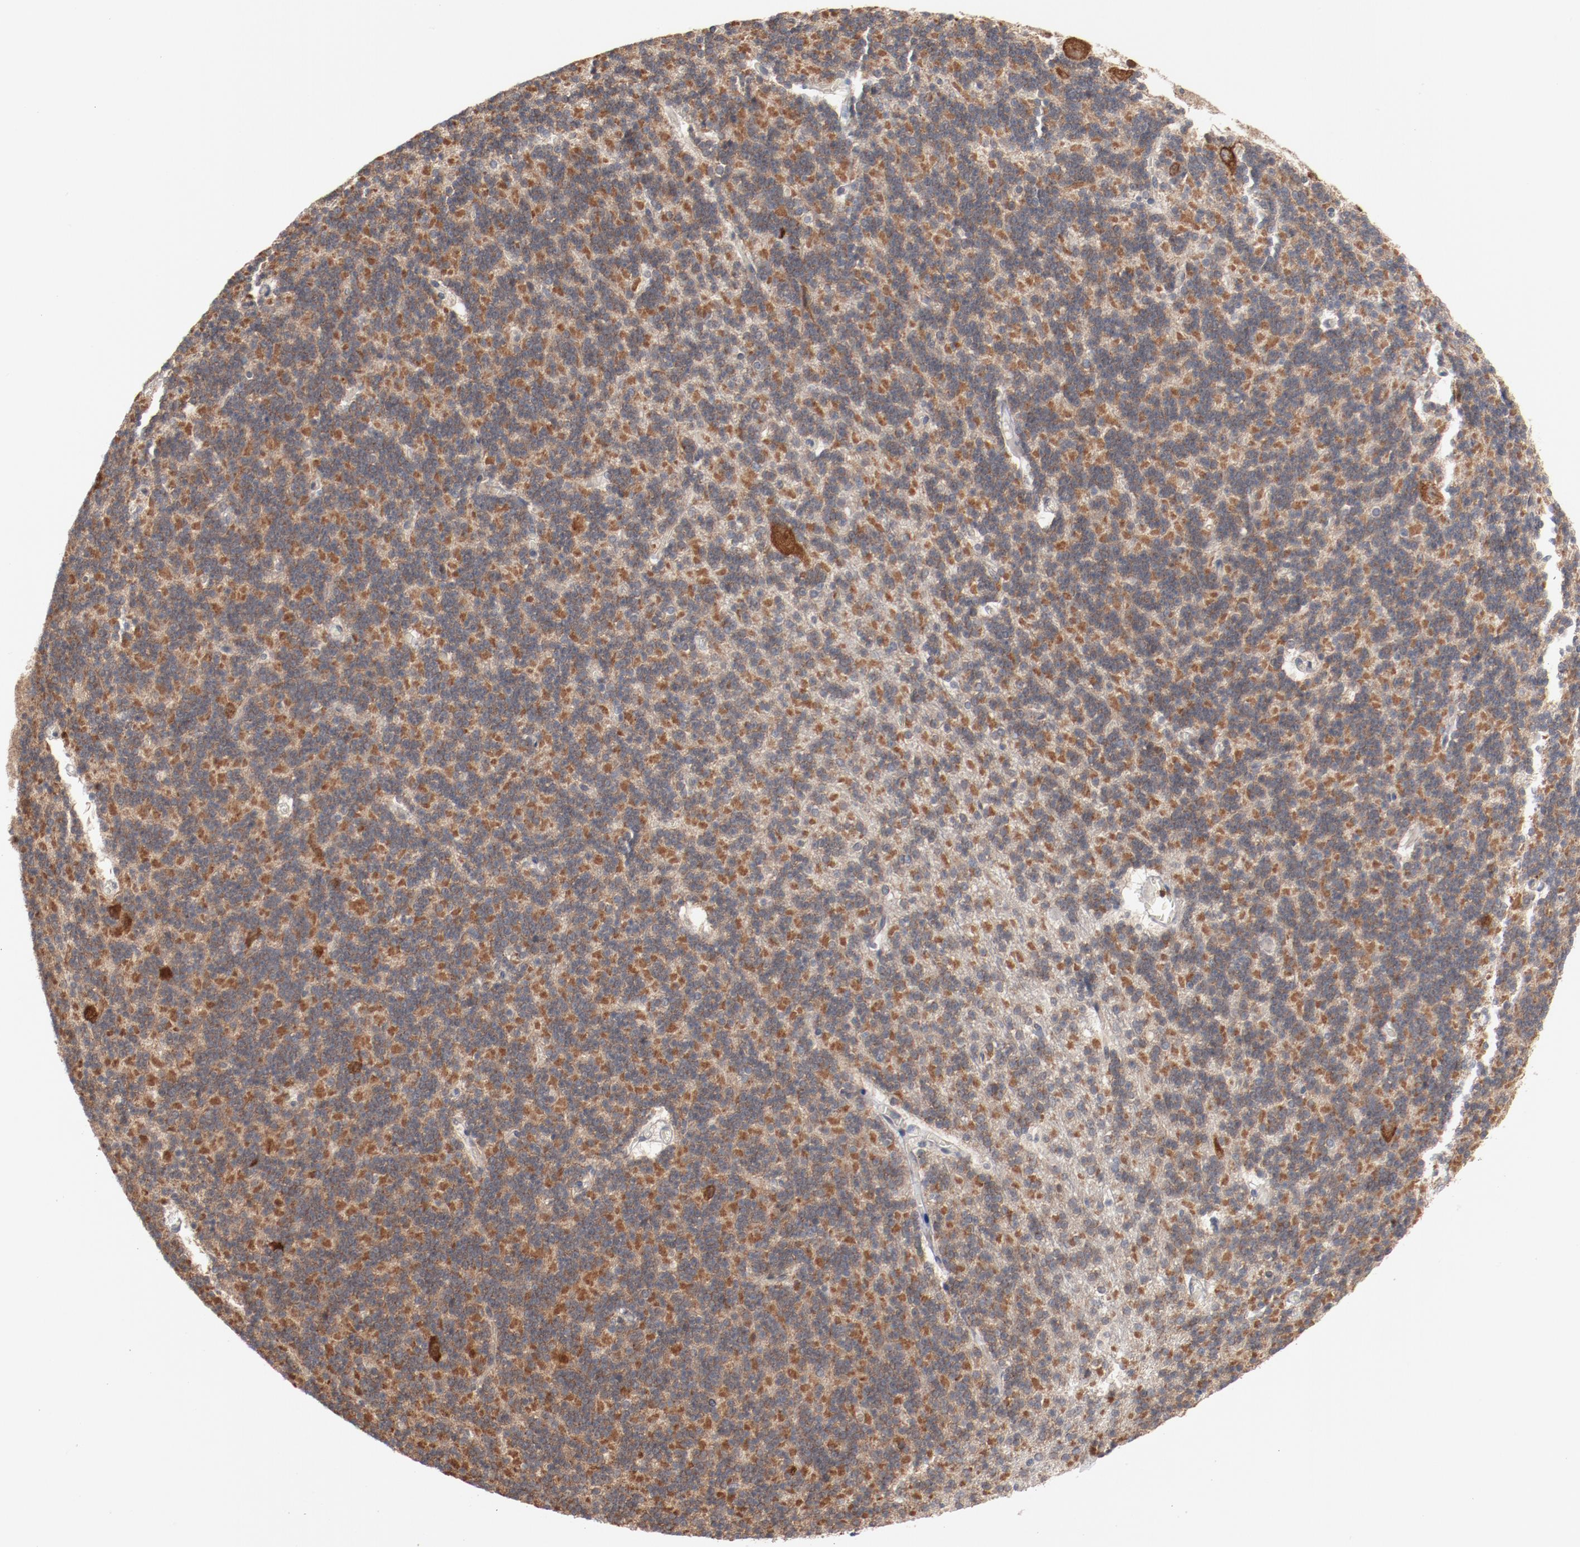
{"staining": {"intensity": "weak", "quantity": ">75%", "location": "cytoplasmic/membranous"}, "tissue": "cerebellum", "cell_type": "Cells in granular layer", "image_type": "normal", "snomed": [{"axis": "morphology", "description": "Normal tissue, NOS"}, {"axis": "topography", "description": "Cerebellum"}], "caption": "Immunohistochemistry (IHC) micrograph of unremarkable cerebellum stained for a protein (brown), which reveals low levels of weak cytoplasmic/membranous expression in about >75% of cells in granular layer.", "gene": "RNASE11", "patient": {"sex": "female", "age": 19}}